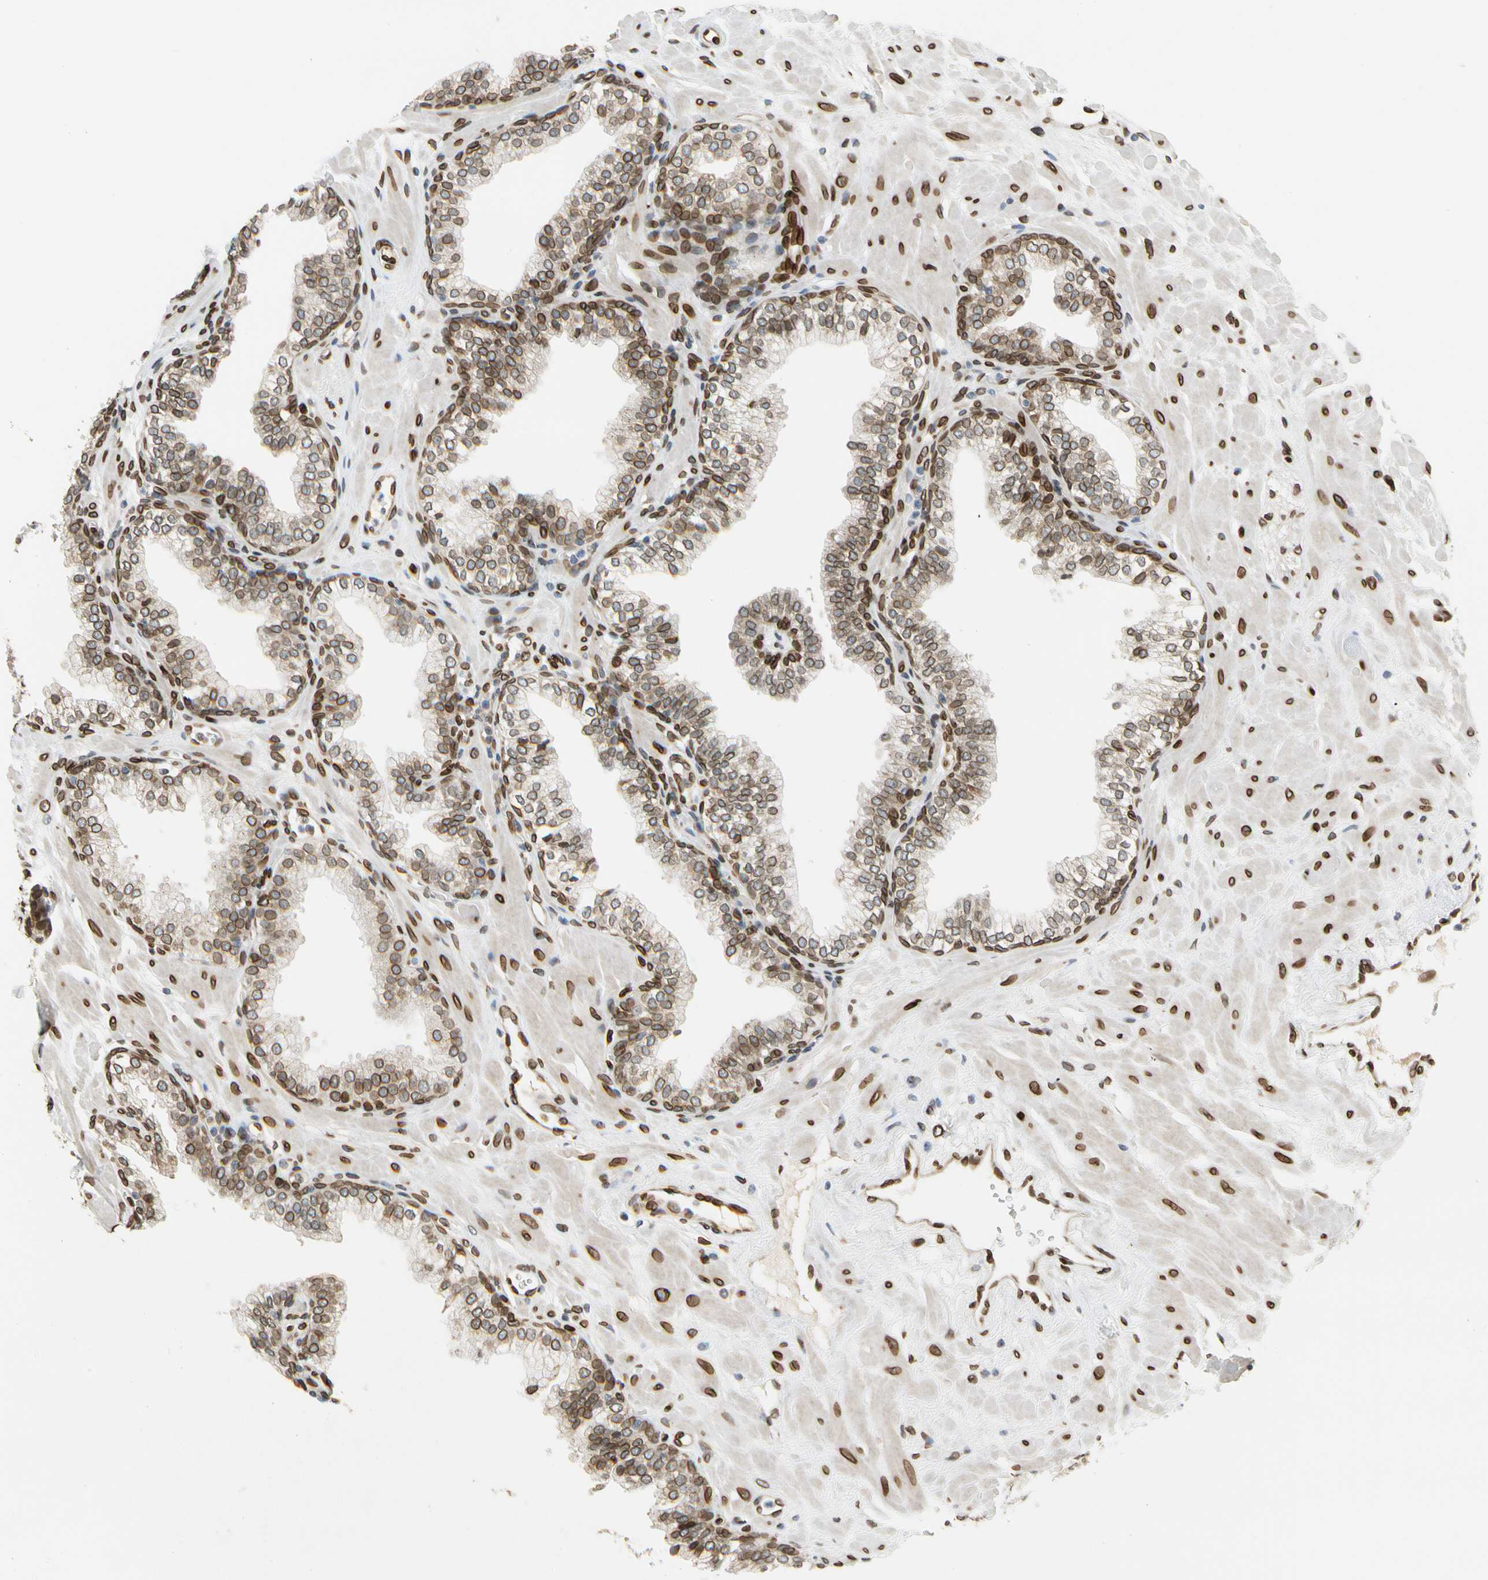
{"staining": {"intensity": "moderate", "quantity": ">75%", "location": "cytoplasmic/membranous,nuclear"}, "tissue": "prostate", "cell_type": "Glandular cells", "image_type": "normal", "snomed": [{"axis": "morphology", "description": "Normal tissue, NOS"}, {"axis": "topography", "description": "Prostate"}], "caption": "Moderate cytoplasmic/membranous,nuclear protein expression is identified in approximately >75% of glandular cells in prostate. Immunohistochemistry (ihc) stains the protein in brown and the nuclei are stained blue.", "gene": "SUN1", "patient": {"sex": "male", "age": 60}}